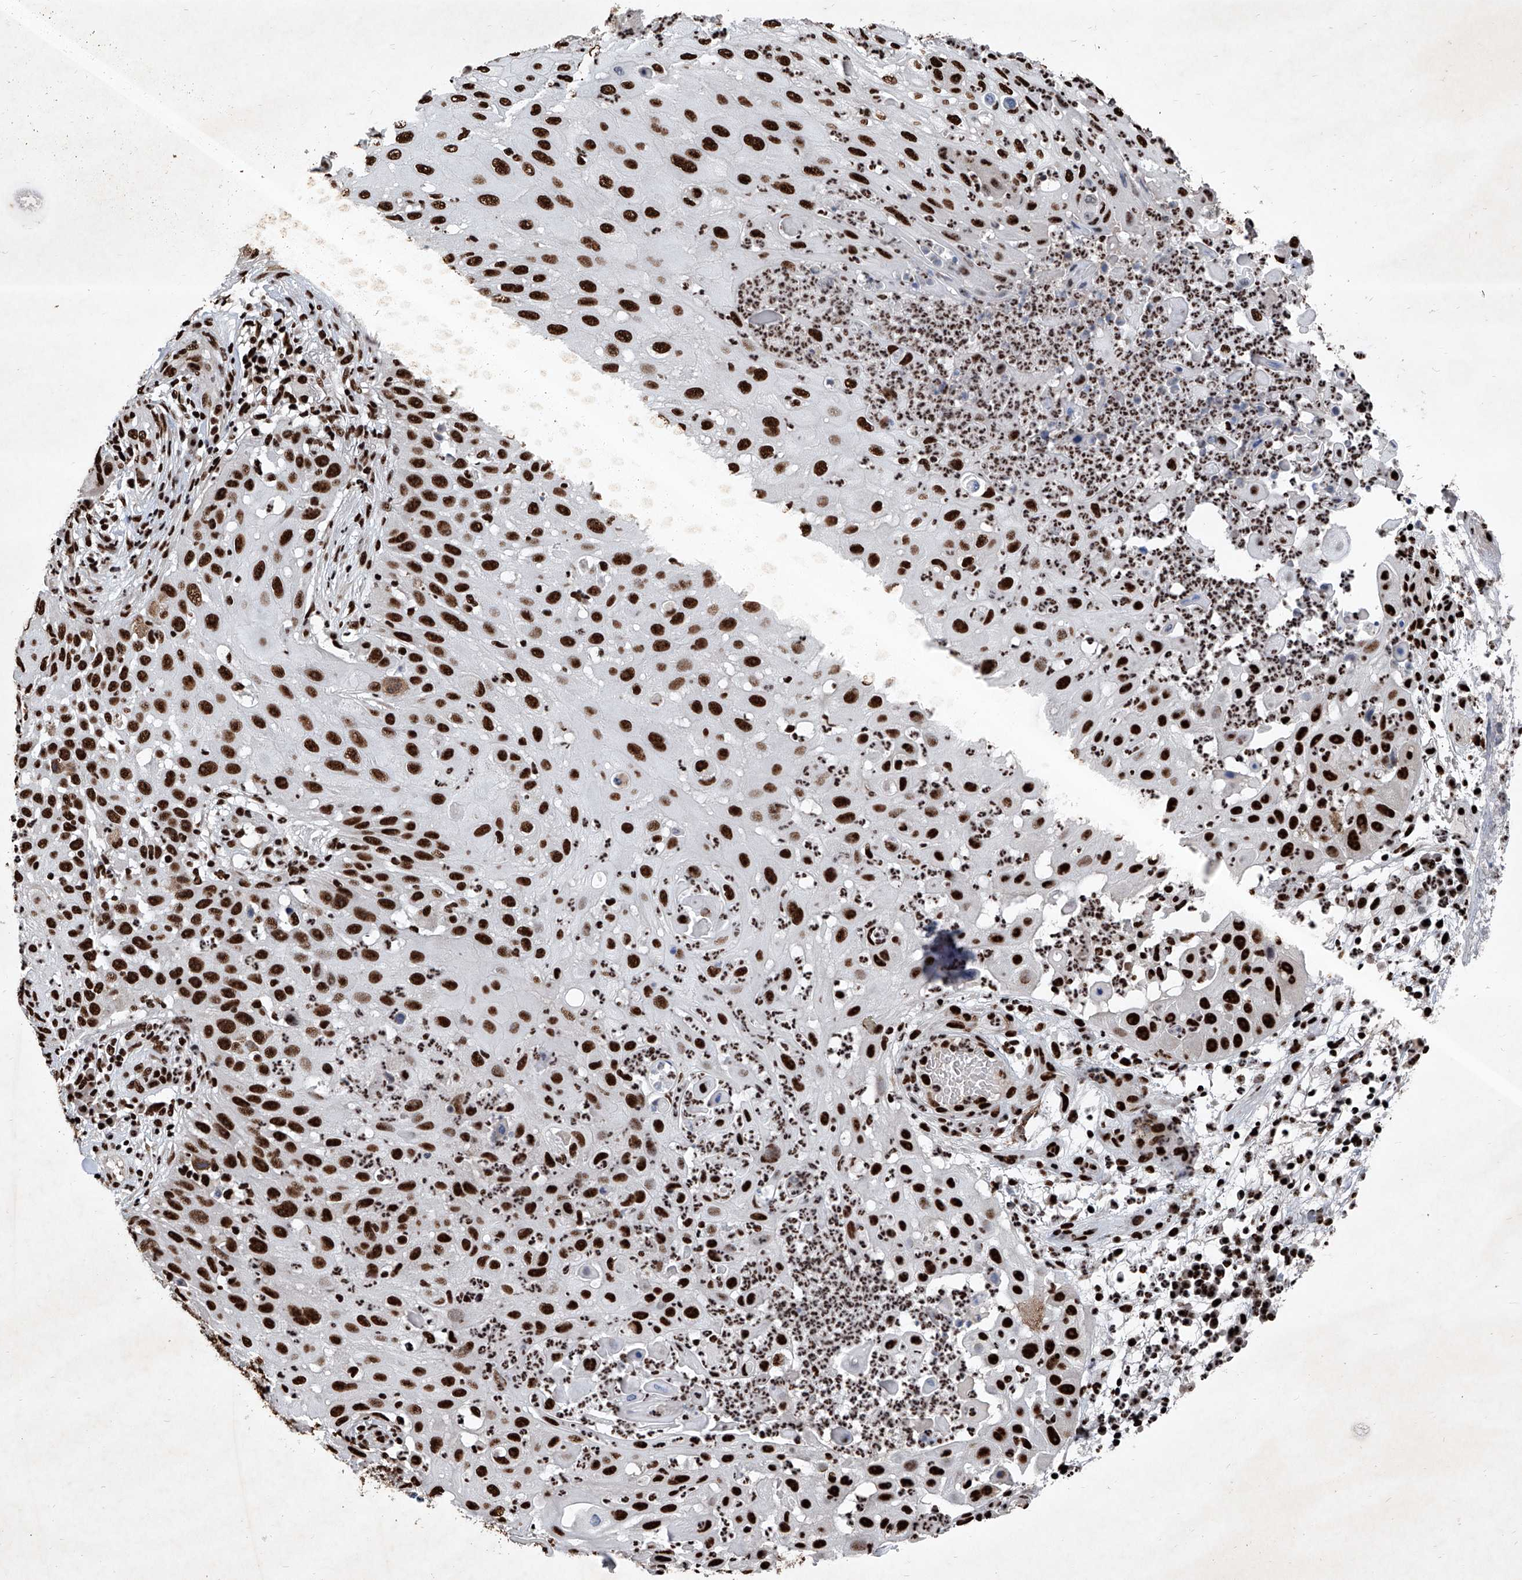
{"staining": {"intensity": "strong", "quantity": ">75%", "location": "nuclear"}, "tissue": "skin cancer", "cell_type": "Tumor cells", "image_type": "cancer", "snomed": [{"axis": "morphology", "description": "Squamous cell carcinoma, NOS"}, {"axis": "topography", "description": "Skin"}], "caption": "Tumor cells reveal strong nuclear staining in about >75% of cells in squamous cell carcinoma (skin). (brown staining indicates protein expression, while blue staining denotes nuclei).", "gene": "DDX39B", "patient": {"sex": "female", "age": 44}}